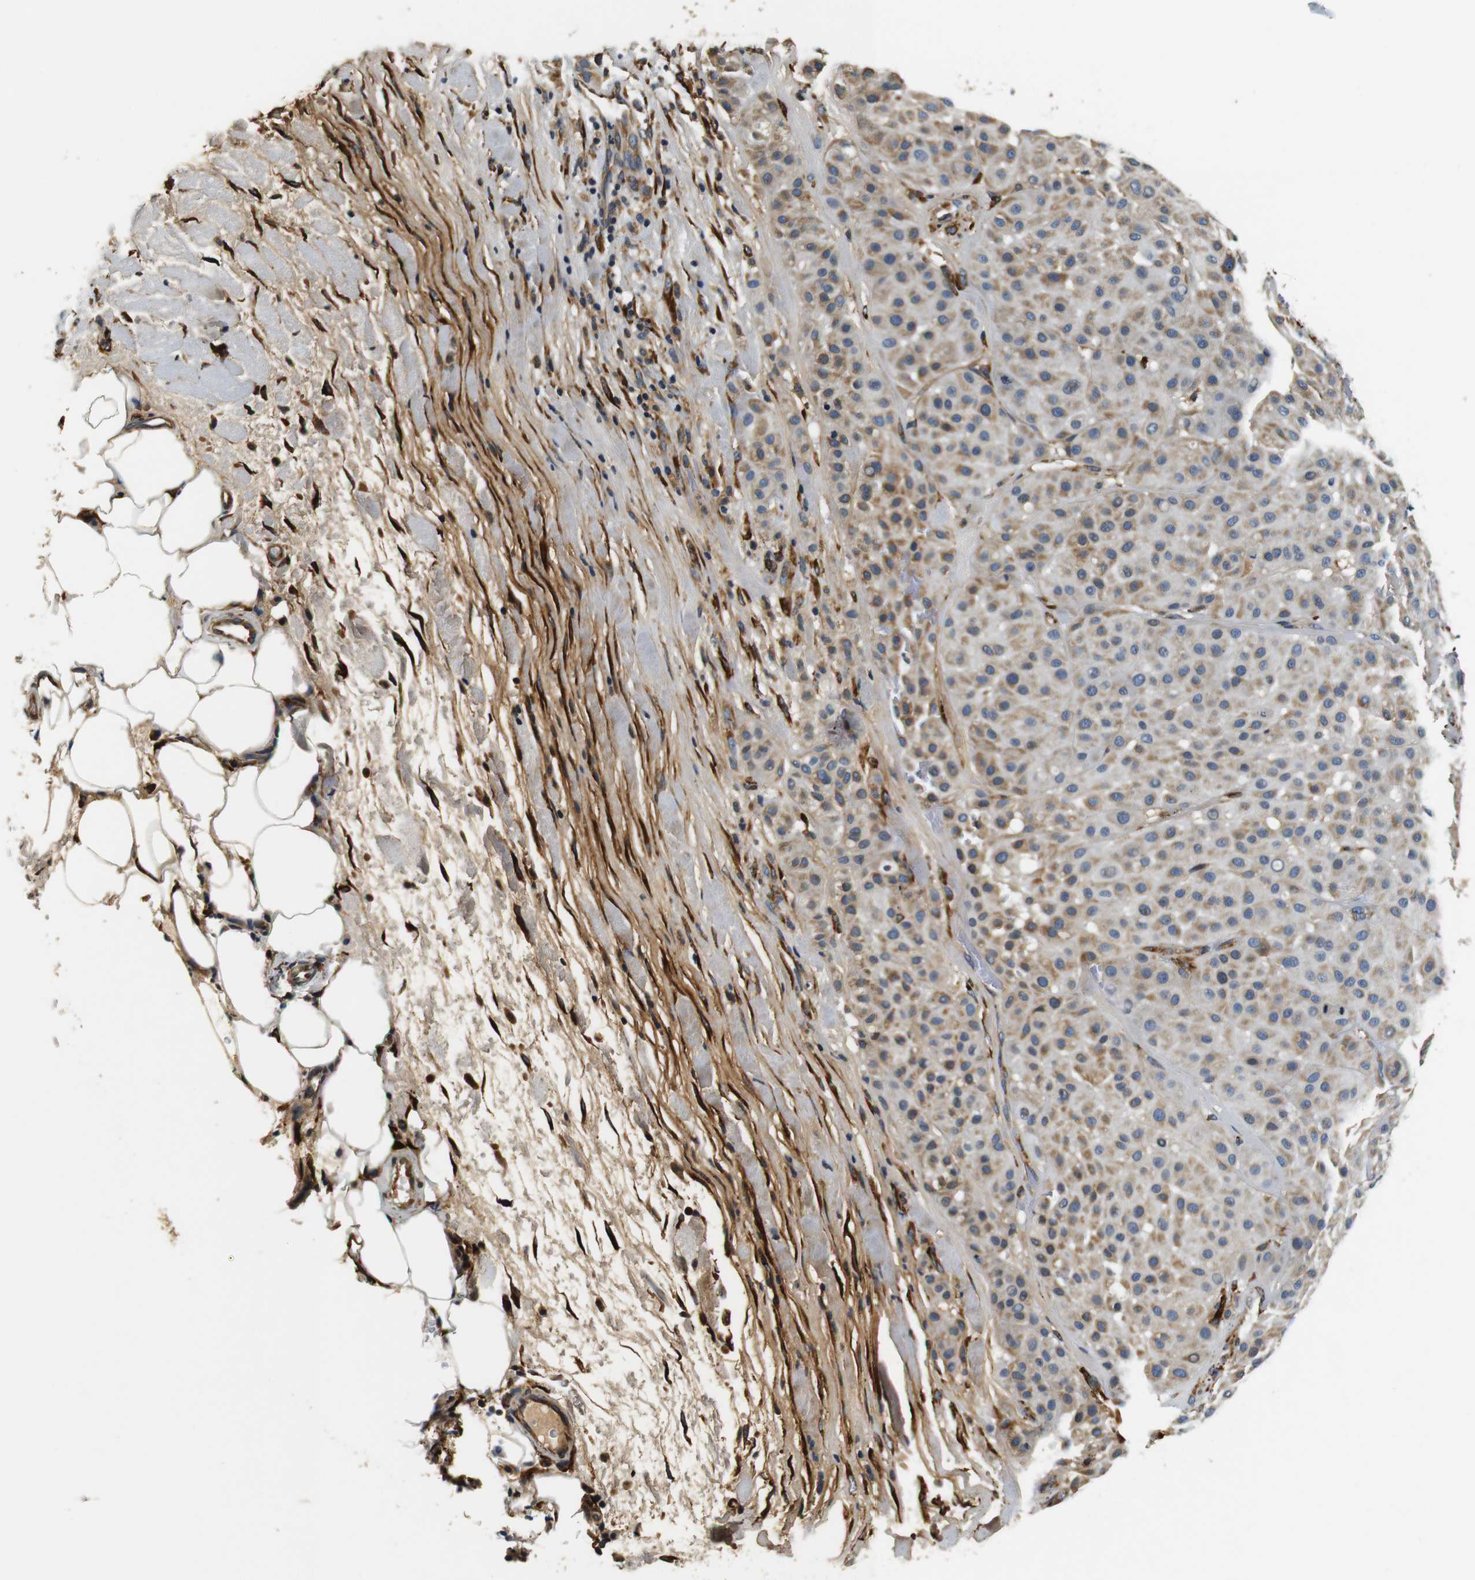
{"staining": {"intensity": "weak", "quantity": ">75%", "location": "cytoplasmic/membranous"}, "tissue": "melanoma", "cell_type": "Tumor cells", "image_type": "cancer", "snomed": [{"axis": "morphology", "description": "Normal tissue, NOS"}, {"axis": "morphology", "description": "Malignant melanoma, Metastatic site"}, {"axis": "topography", "description": "Skin"}], "caption": "The photomicrograph displays staining of melanoma, revealing weak cytoplasmic/membranous protein expression (brown color) within tumor cells.", "gene": "COL1A1", "patient": {"sex": "male", "age": 41}}